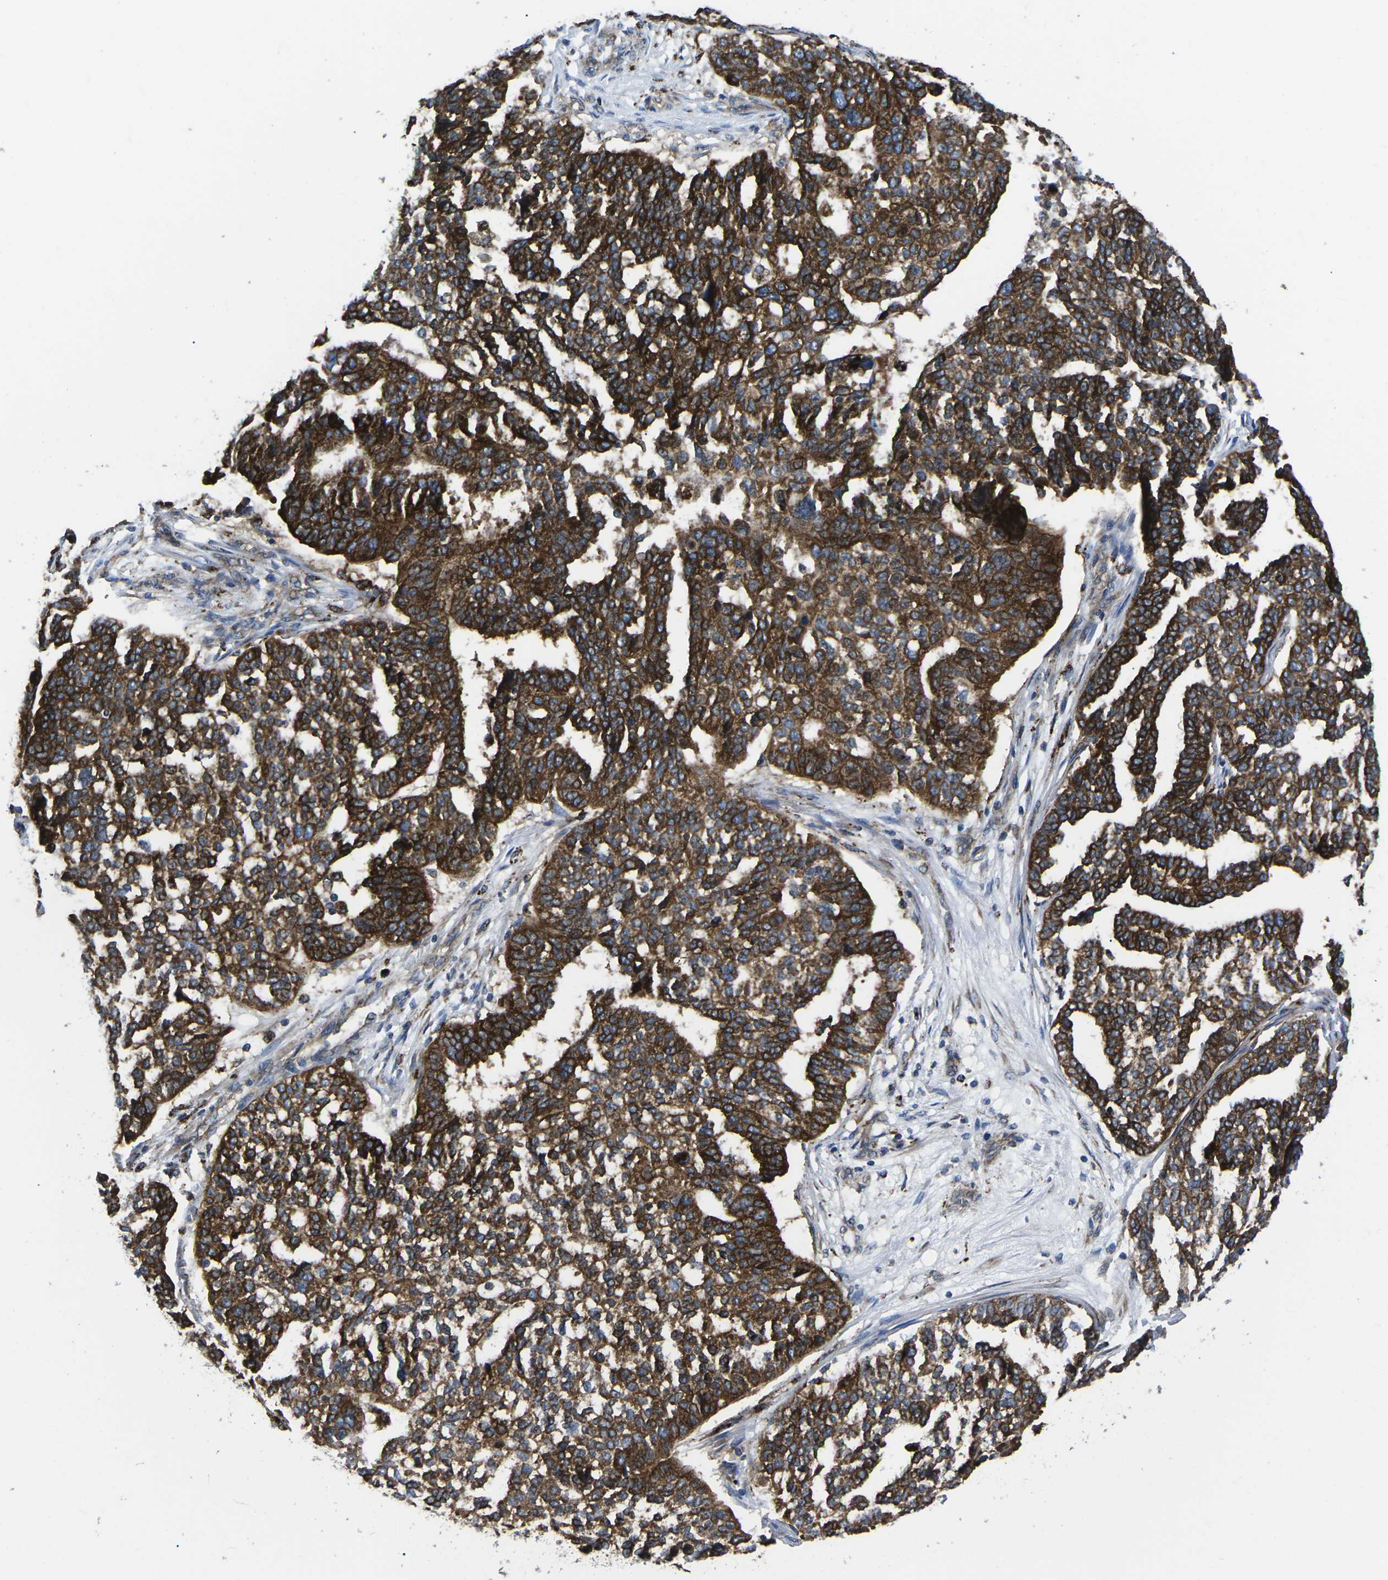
{"staining": {"intensity": "strong", "quantity": ">75%", "location": "cytoplasmic/membranous"}, "tissue": "ovarian cancer", "cell_type": "Tumor cells", "image_type": "cancer", "snomed": [{"axis": "morphology", "description": "Cystadenocarcinoma, serous, NOS"}, {"axis": "topography", "description": "Ovary"}], "caption": "A high-resolution image shows immunohistochemistry staining of ovarian cancer, which reveals strong cytoplasmic/membranous expression in approximately >75% of tumor cells.", "gene": "DLG1", "patient": {"sex": "female", "age": 59}}